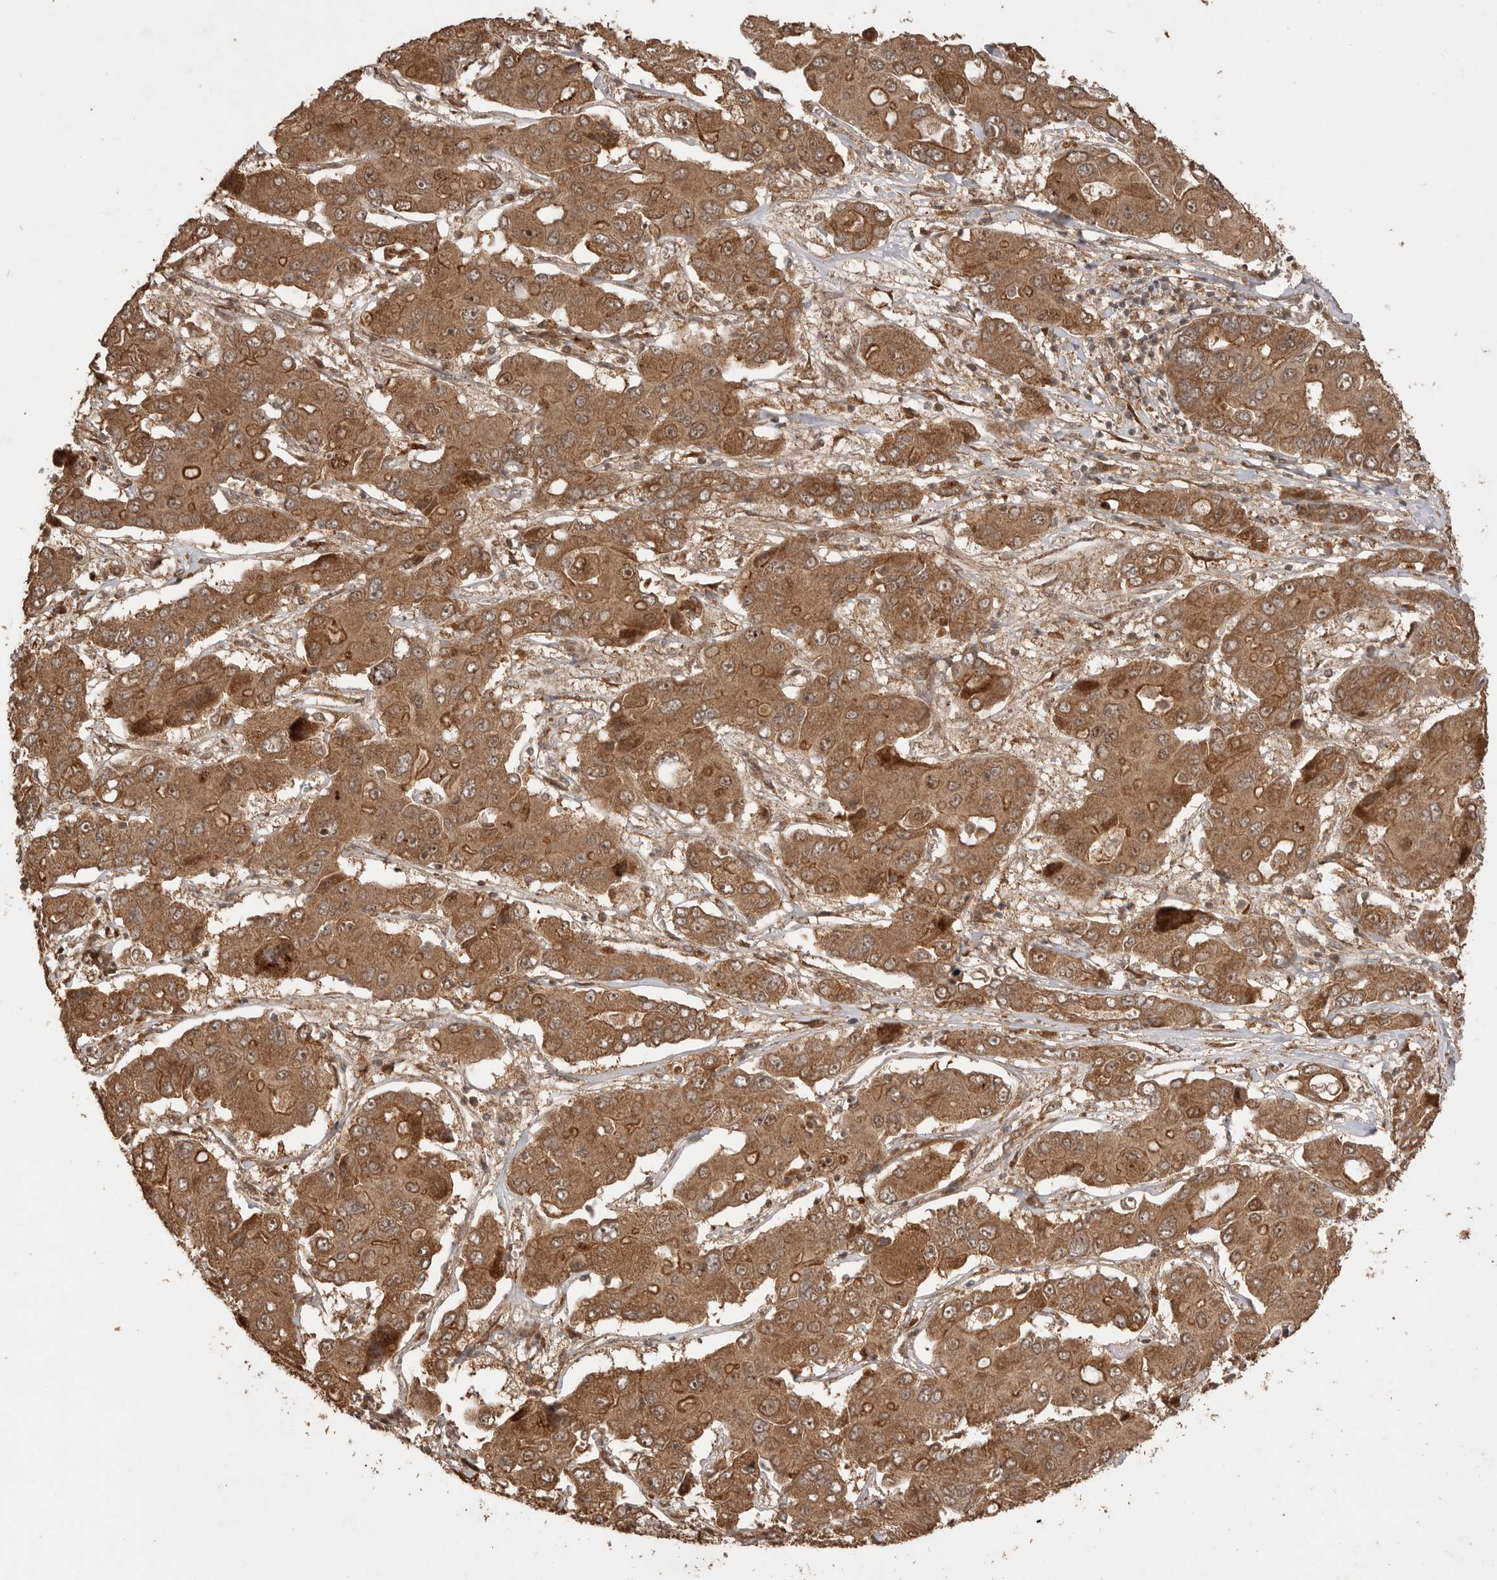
{"staining": {"intensity": "moderate", "quantity": ">75%", "location": "cytoplasmic/membranous"}, "tissue": "liver cancer", "cell_type": "Tumor cells", "image_type": "cancer", "snomed": [{"axis": "morphology", "description": "Cholangiocarcinoma"}, {"axis": "topography", "description": "Liver"}], "caption": "Immunohistochemical staining of cholangiocarcinoma (liver) demonstrates moderate cytoplasmic/membranous protein positivity in approximately >75% of tumor cells.", "gene": "BOC", "patient": {"sex": "male", "age": 67}}